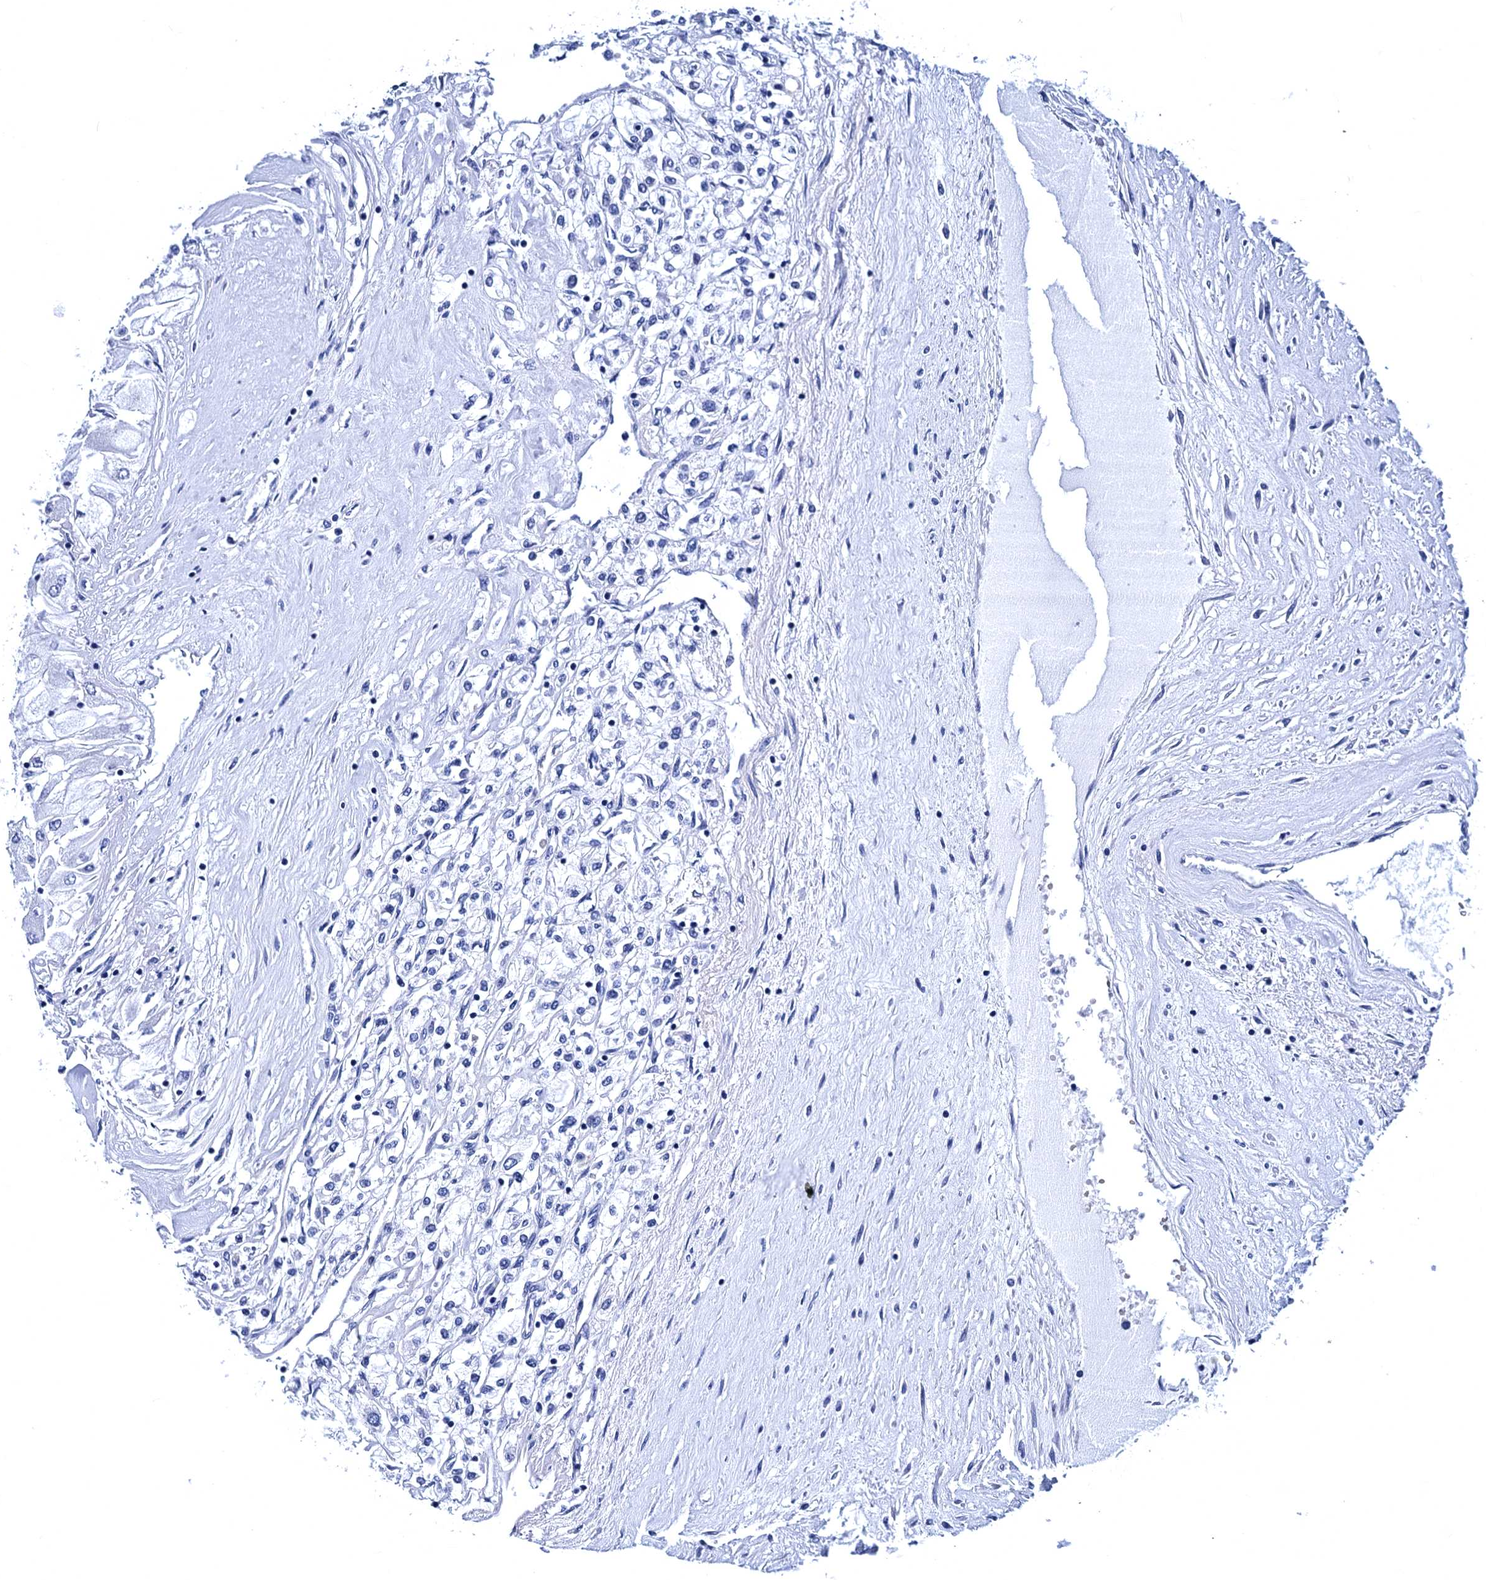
{"staining": {"intensity": "negative", "quantity": "none", "location": "none"}, "tissue": "renal cancer", "cell_type": "Tumor cells", "image_type": "cancer", "snomed": [{"axis": "morphology", "description": "Adenocarcinoma, NOS"}, {"axis": "topography", "description": "Kidney"}], "caption": "IHC of adenocarcinoma (renal) demonstrates no staining in tumor cells. Nuclei are stained in blue.", "gene": "MYBPC3", "patient": {"sex": "male", "age": 80}}